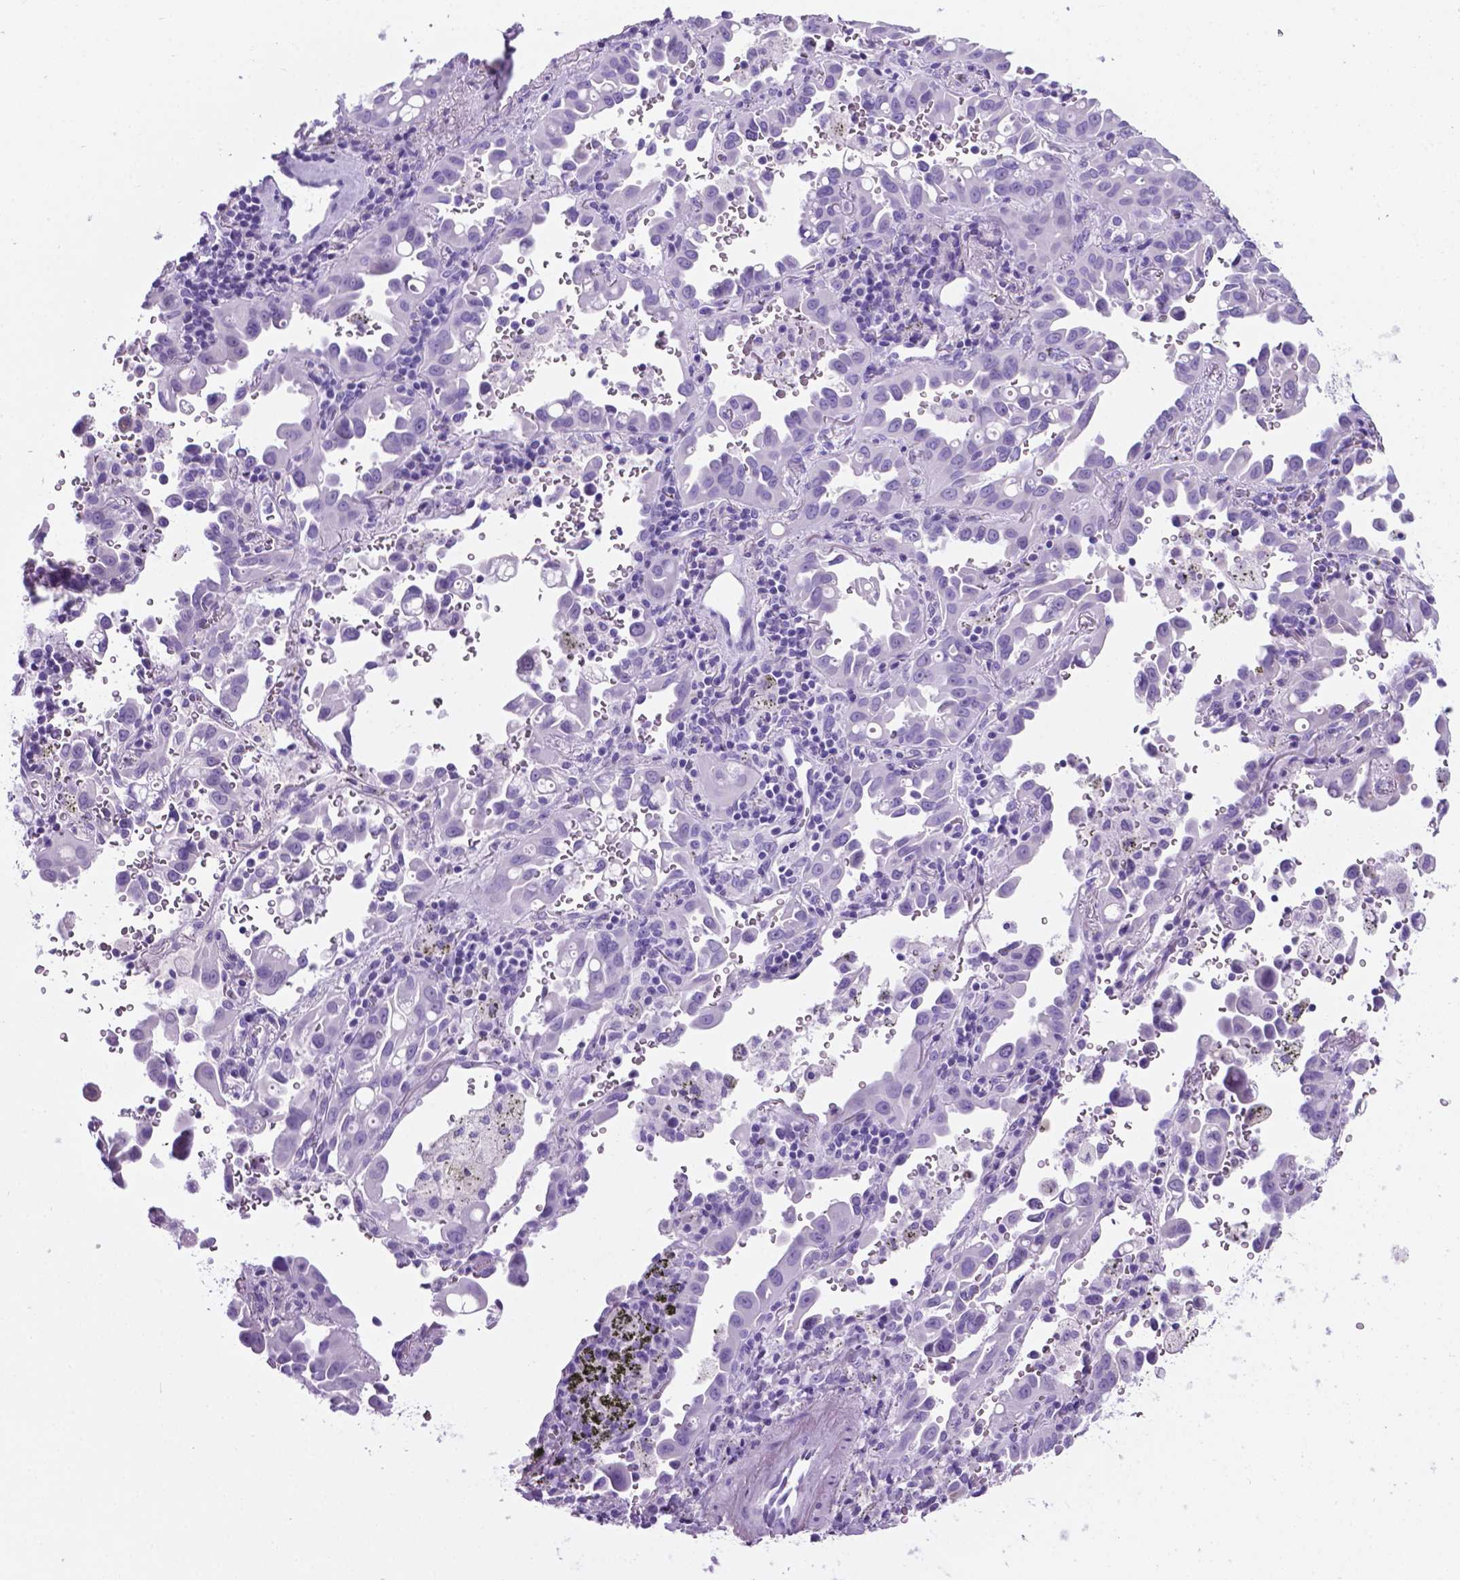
{"staining": {"intensity": "negative", "quantity": "none", "location": "none"}, "tissue": "lung cancer", "cell_type": "Tumor cells", "image_type": "cancer", "snomed": [{"axis": "morphology", "description": "Adenocarcinoma, NOS"}, {"axis": "topography", "description": "Lung"}], "caption": "This is an immunohistochemistry photomicrograph of human adenocarcinoma (lung). There is no positivity in tumor cells.", "gene": "C17orf107", "patient": {"sex": "male", "age": 68}}